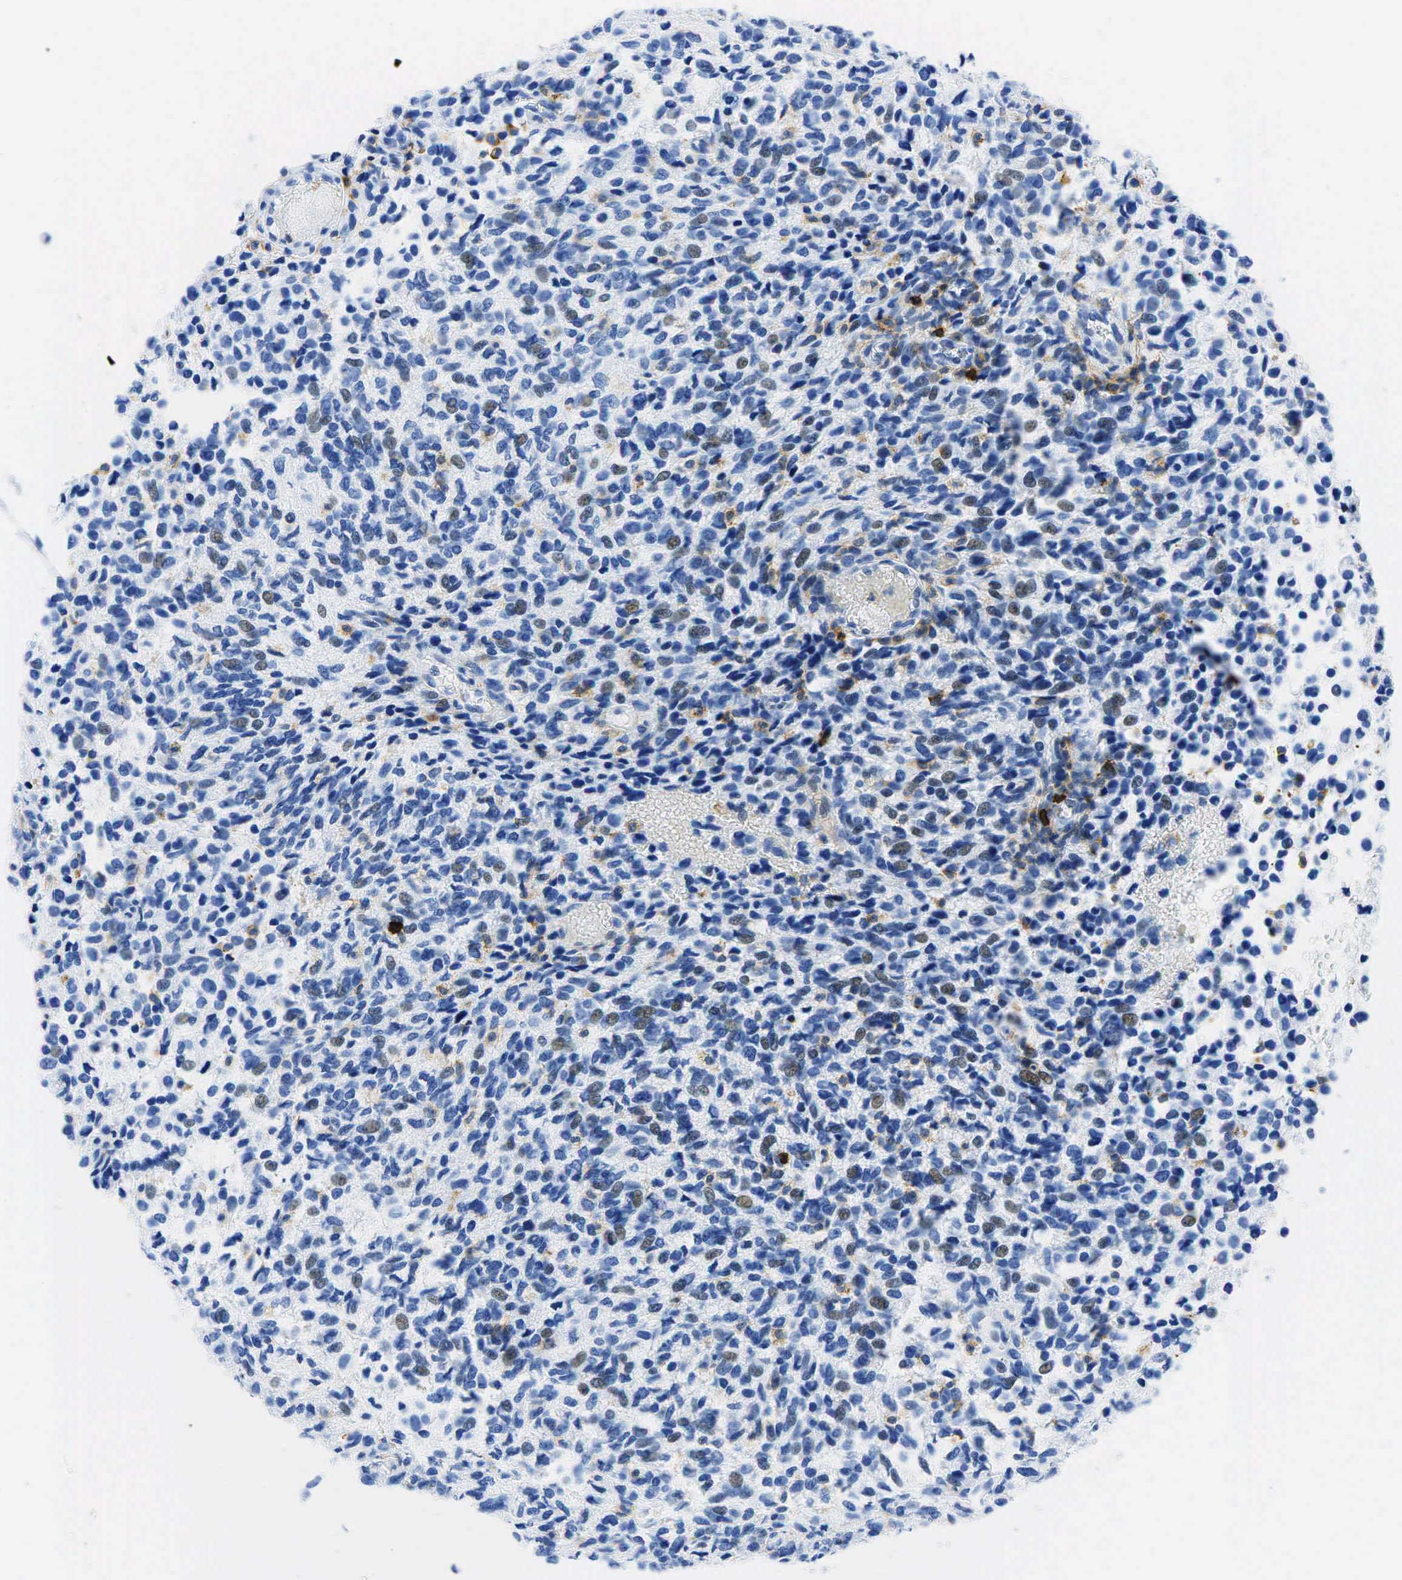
{"staining": {"intensity": "negative", "quantity": "none", "location": "none"}, "tissue": "glioma", "cell_type": "Tumor cells", "image_type": "cancer", "snomed": [{"axis": "morphology", "description": "Glioma, malignant, High grade"}, {"axis": "topography", "description": "Brain"}], "caption": "IHC histopathology image of neoplastic tissue: high-grade glioma (malignant) stained with DAB (3,3'-diaminobenzidine) displays no significant protein expression in tumor cells. (Immunohistochemistry (ihc), brightfield microscopy, high magnification).", "gene": "PTPRC", "patient": {"sex": "male", "age": 77}}